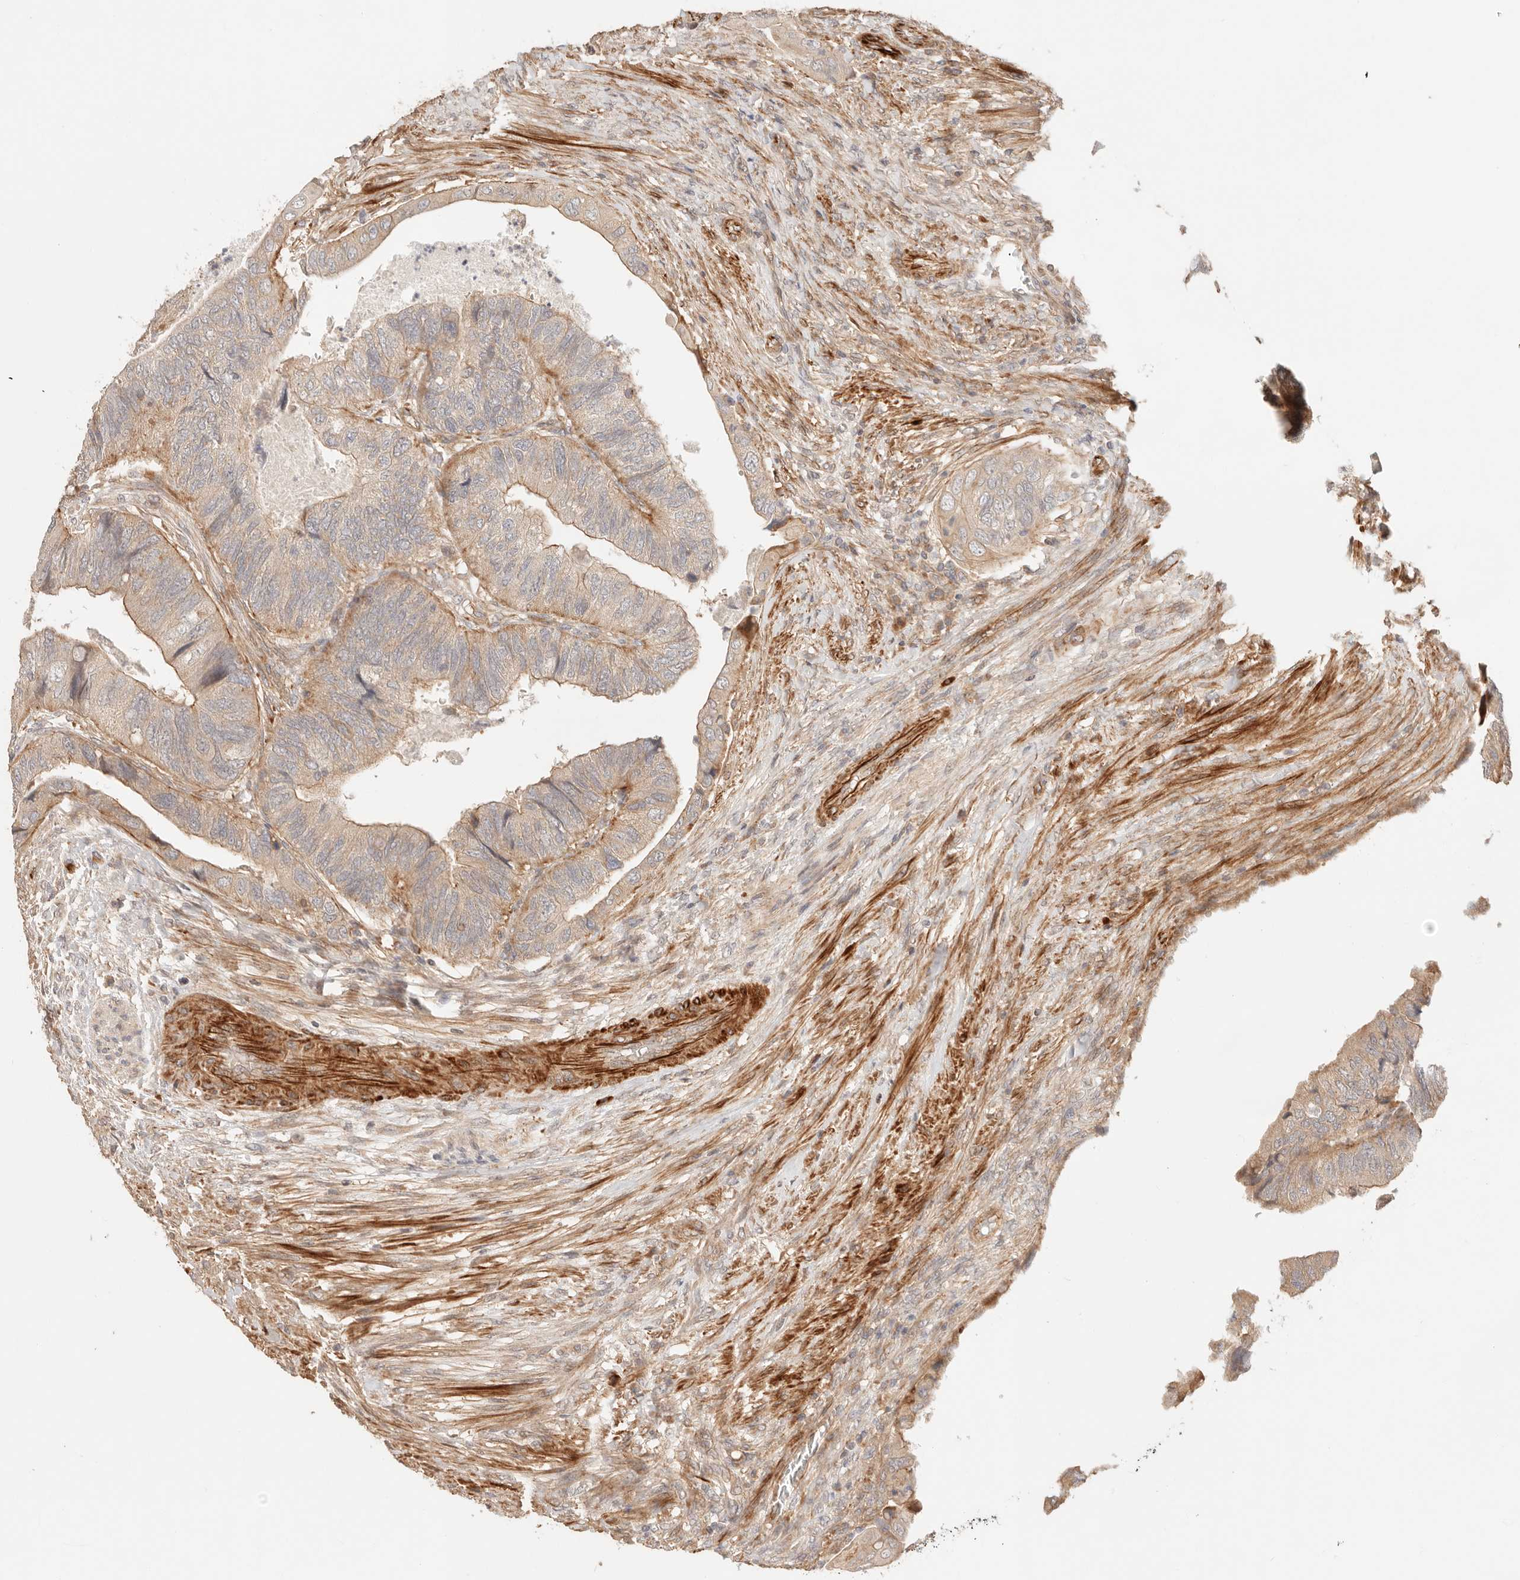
{"staining": {"intensity": "weak", "quantity": ">75%", "location": "cytoplasmic/membranous"}, "tissue": "colorectal cancer", "cell_type": "Tumor cells", "image_type": "cancer", "snomed": [{"axis": "morphology", "description": "Adenocarcinoma, NOS"}, {"axis": "topography", "description": "Rectum"}], "caption": "A micrograph of colorectal cancer (adenocarcinoma) stained for a protein shows weak cytoplasmic/membranous brown staining in tumor cells.", "gene": "IL1R2", "patient": {"sex": "male", "age": 63}}